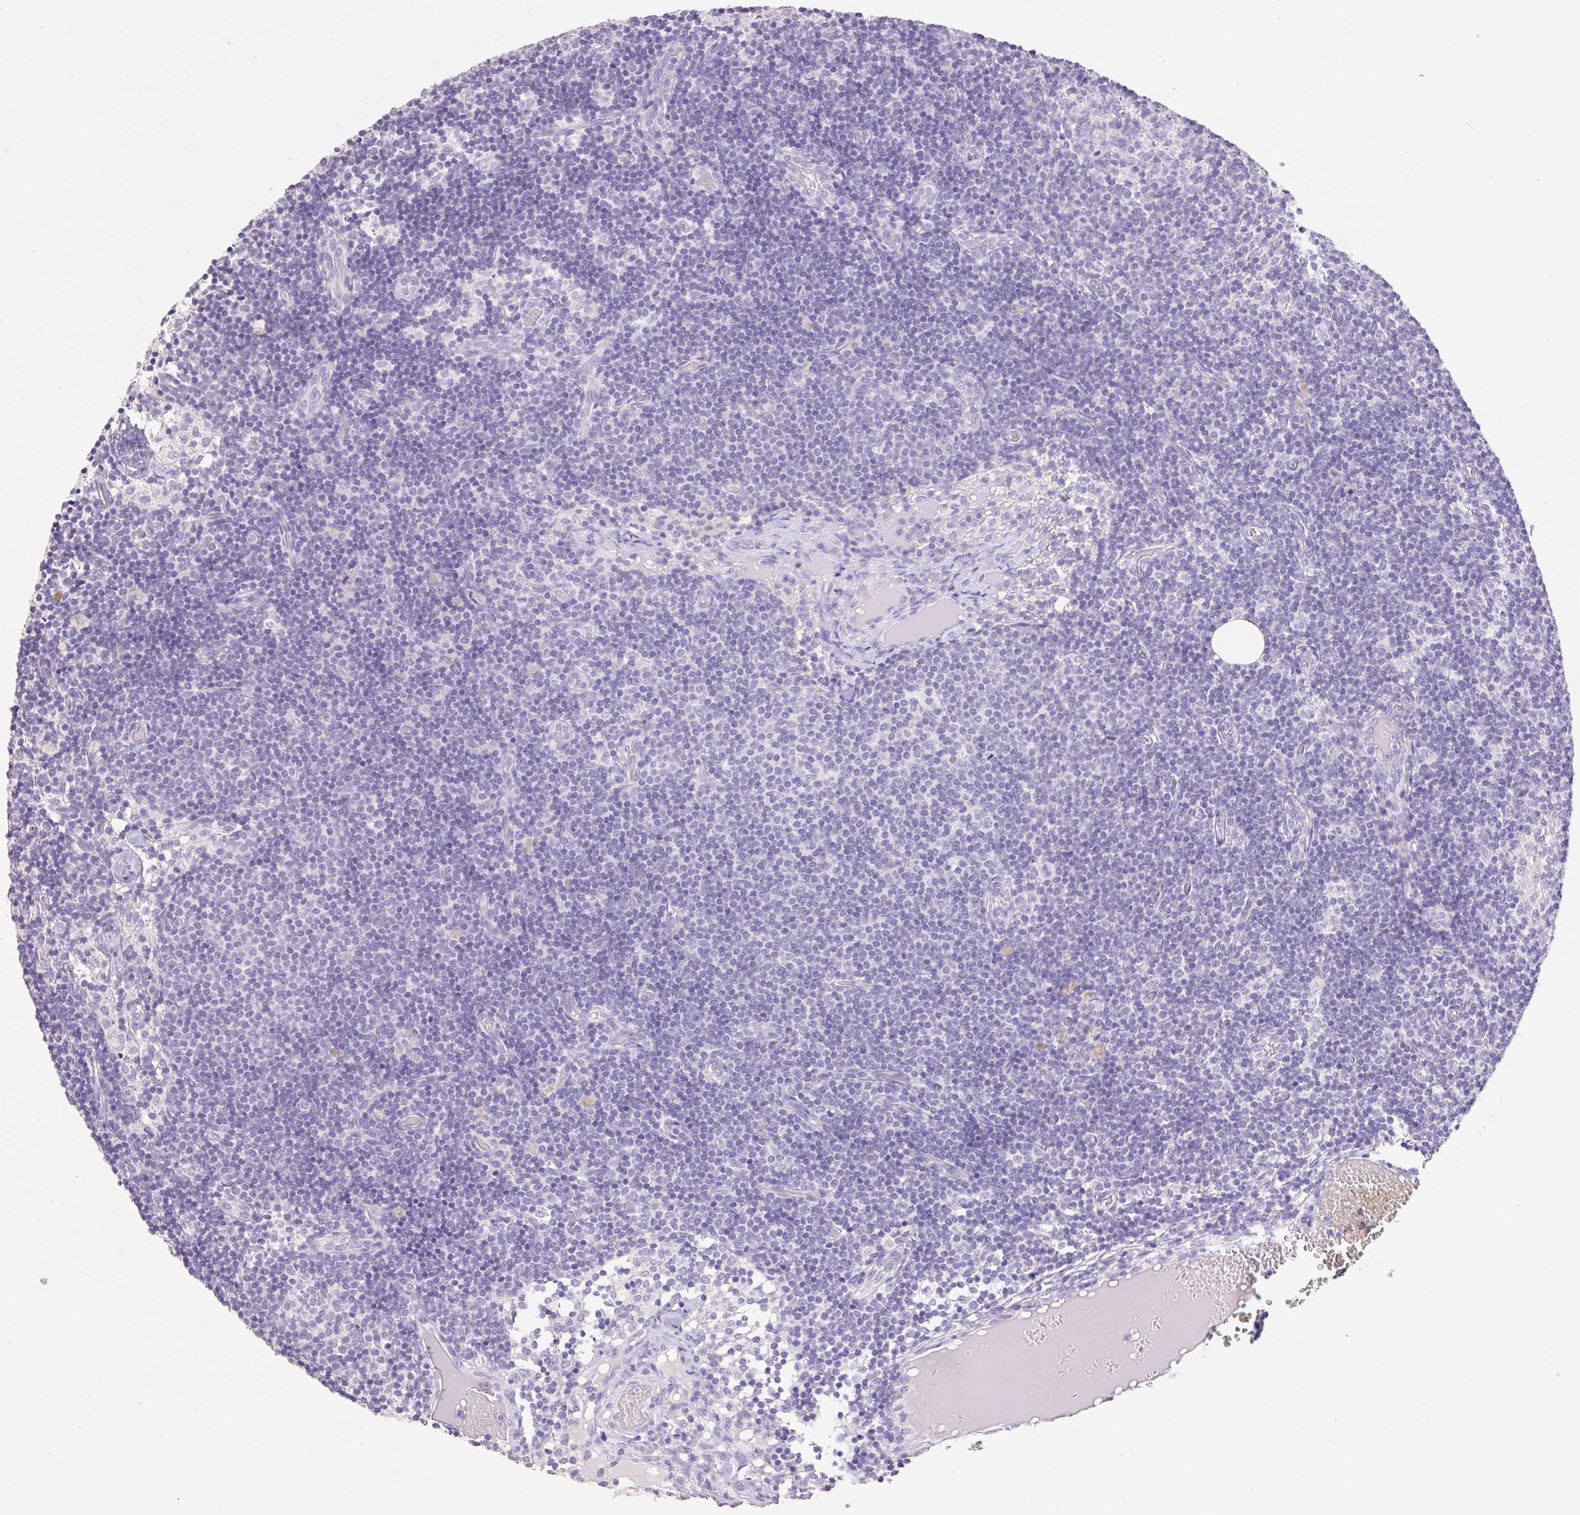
{"staining": {"intensity": "negative", "quantity": "none", "location": "none"}, "tissue": "lymph node", "cell_type": "Germinal center cells", "image_type": "normal", "snomed": [{"axis": "morphology", "description": "Normal tissue, NOS"}, {"axis": "topography", "description": "Lymph node"}], "caption": "Immunohistochemical staining of benign lymph node reveals no significant positivity in germinal center cells. (DAB (3,3'-diaminobenzidine) IHC with hematoxylin counter stain).", "gene": "HCRTR2", "patient": {"sex": "female", "age": 31}}